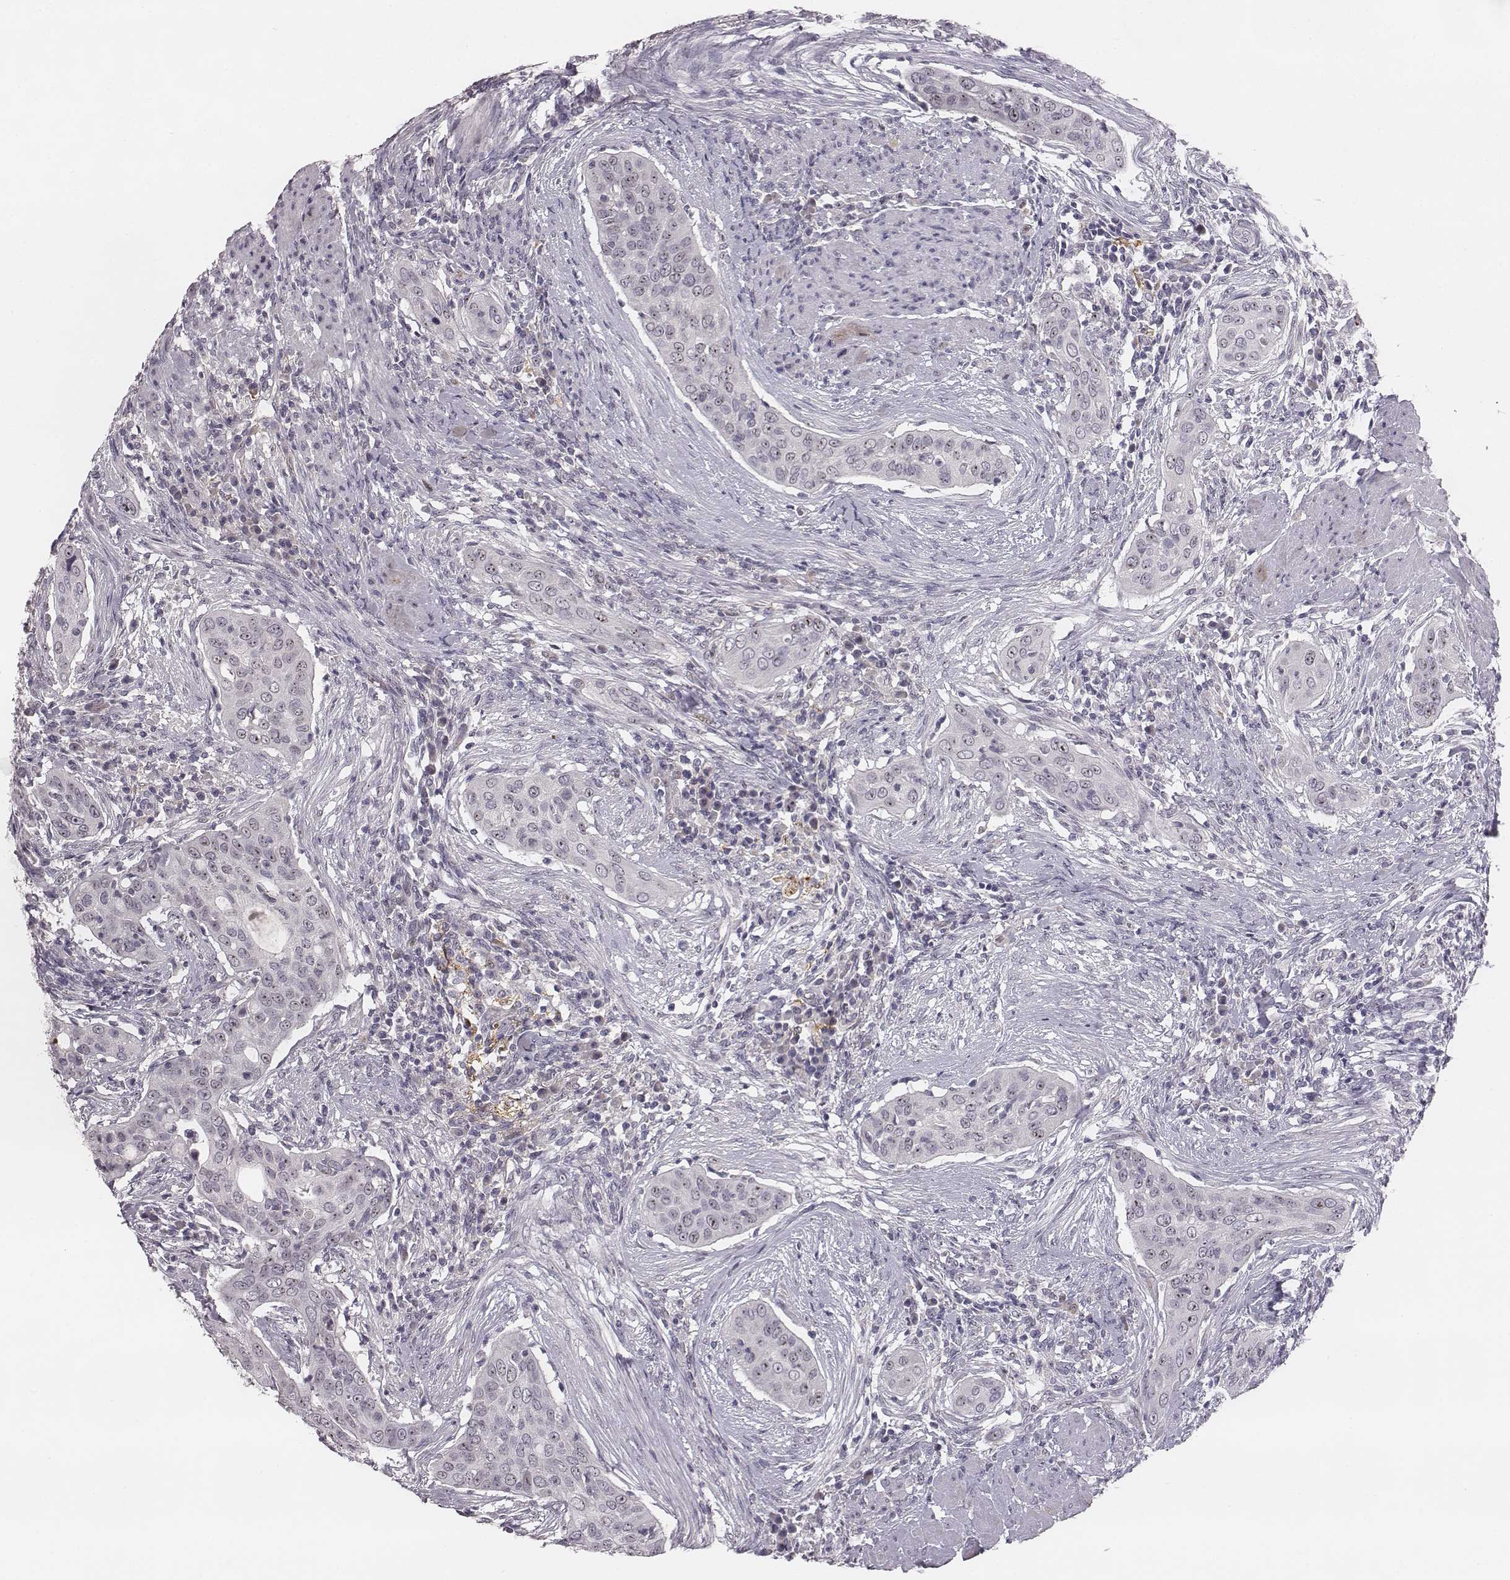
{"staining": {"intensity": "moderate", "quantity": "25%-75%", "location": "nuclear"}, "tissue": "urothelial cancer", "cell_type": "Tumor cells", "image_type": "cancer", "snomed": [{"axis": "morphology", "description": "Urothelial carcinoma, High grade"}, {"axis": "topography", "description": "Urinary bladder"}], "caption": "About 25%-75% of tumor cells in human urothelial carcinoma (high-grade) show moderate nuclear protein staining as visualized by brown immunohistochemical staining.", "gene": "NIFK", "patient": {"sex": "male", "age": 82}}